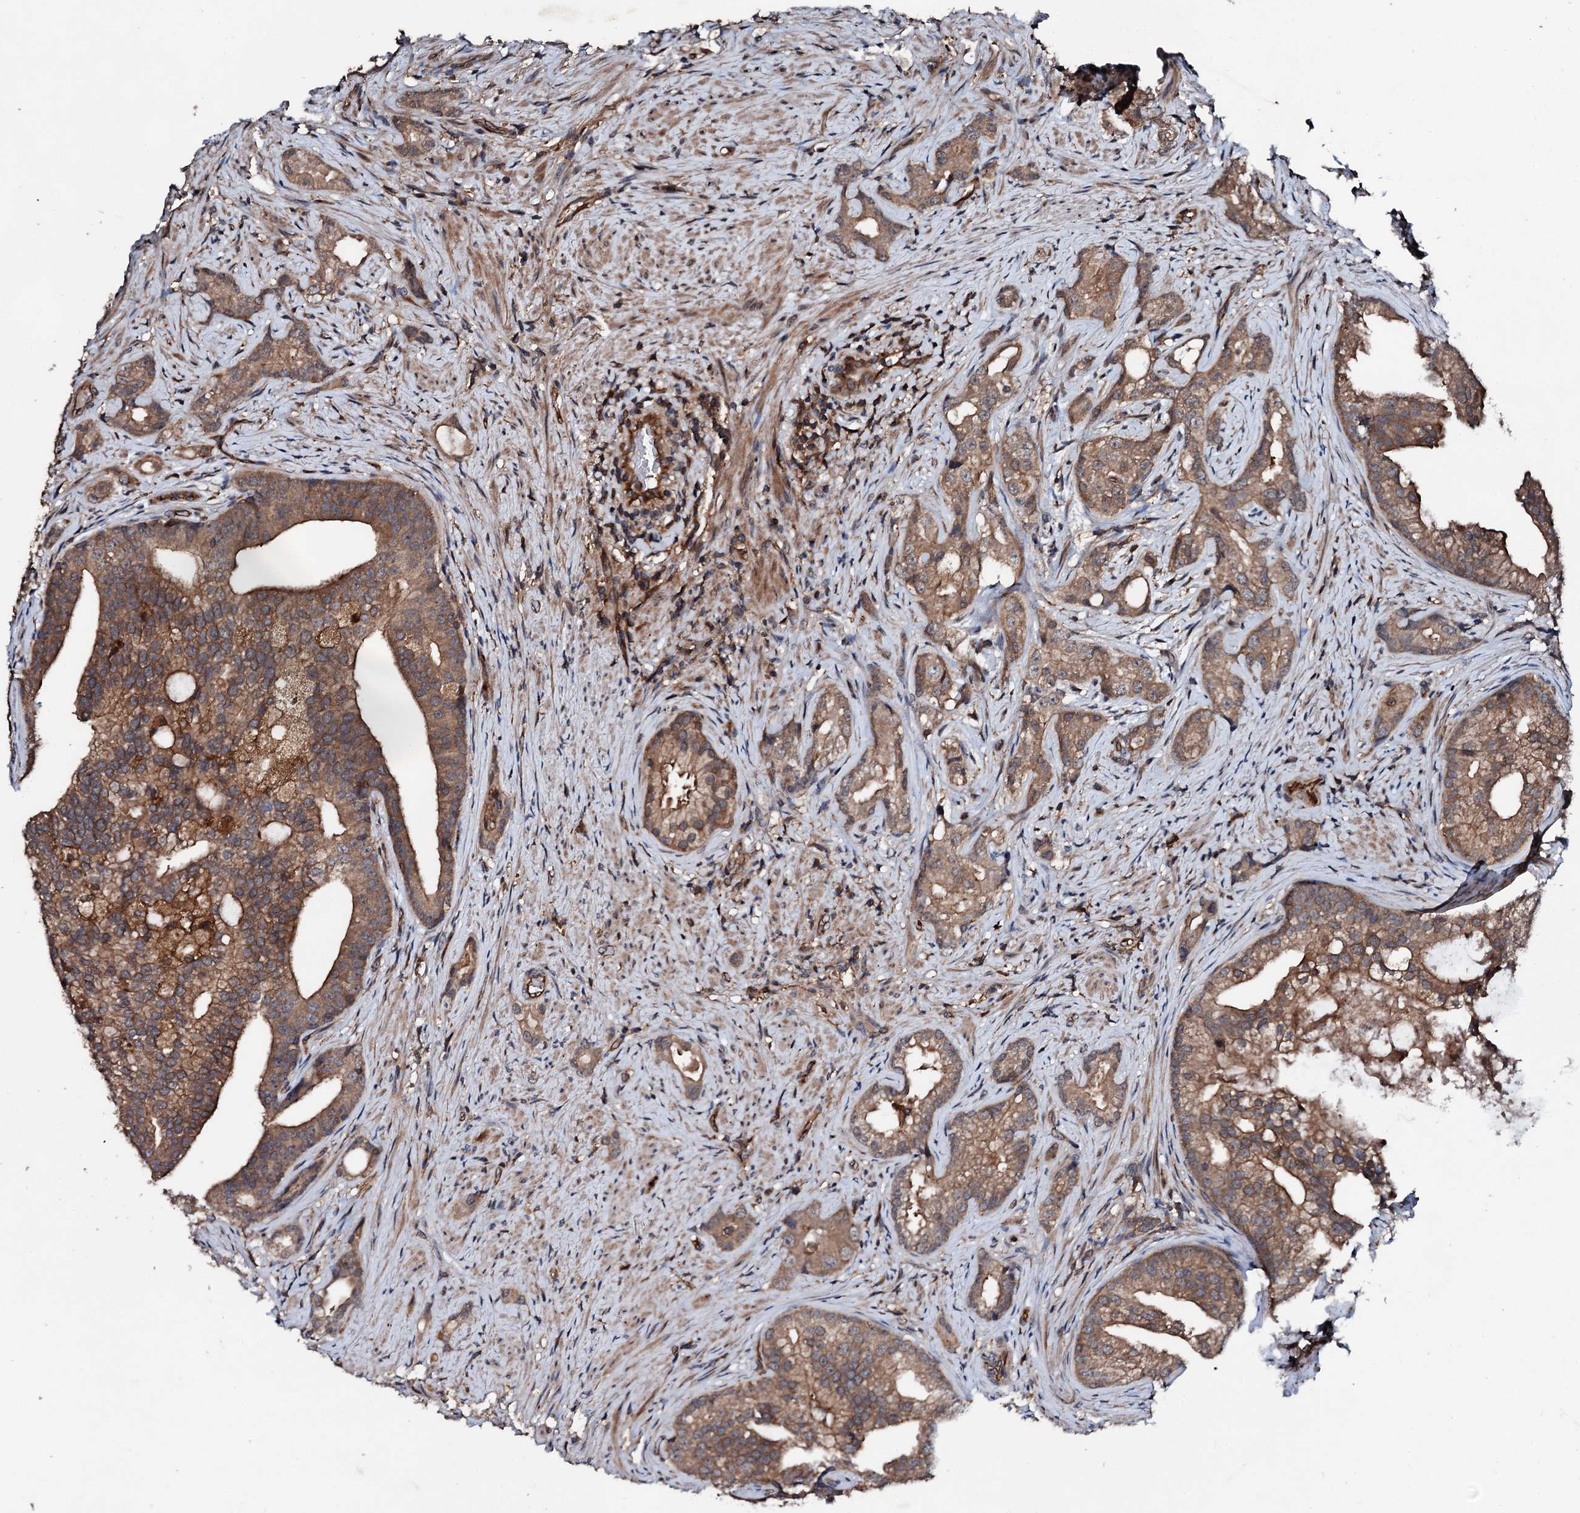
{"staining": {"intensity": "moderate", "quantity": ">75%", "location": "cytoplasmic/membranous"}, "tissue": "prostate cancer", "cell_type": "Tumor cells", "image_type": "cancer", "snomed": [{"axis": "morphology", "description": "Adenocarcinoma, Low grade"}, {"axis": "topography", "description": "Prostate"}], "caption": "A high-resolution image shows immunohistochemistry staining of prostate adenocarcinoma (low-grade), which demonstrates moderate cytoplasmic/membranous expression in approximately >75% of tumor cells. The staining was performed using DAB to visualize the protein expression in brown, while the nuclei were stained in blue with hematoxylin (Magnification: 20x).", "gene": "FGD4", "patient": {"sex": "male", "age": 71}}